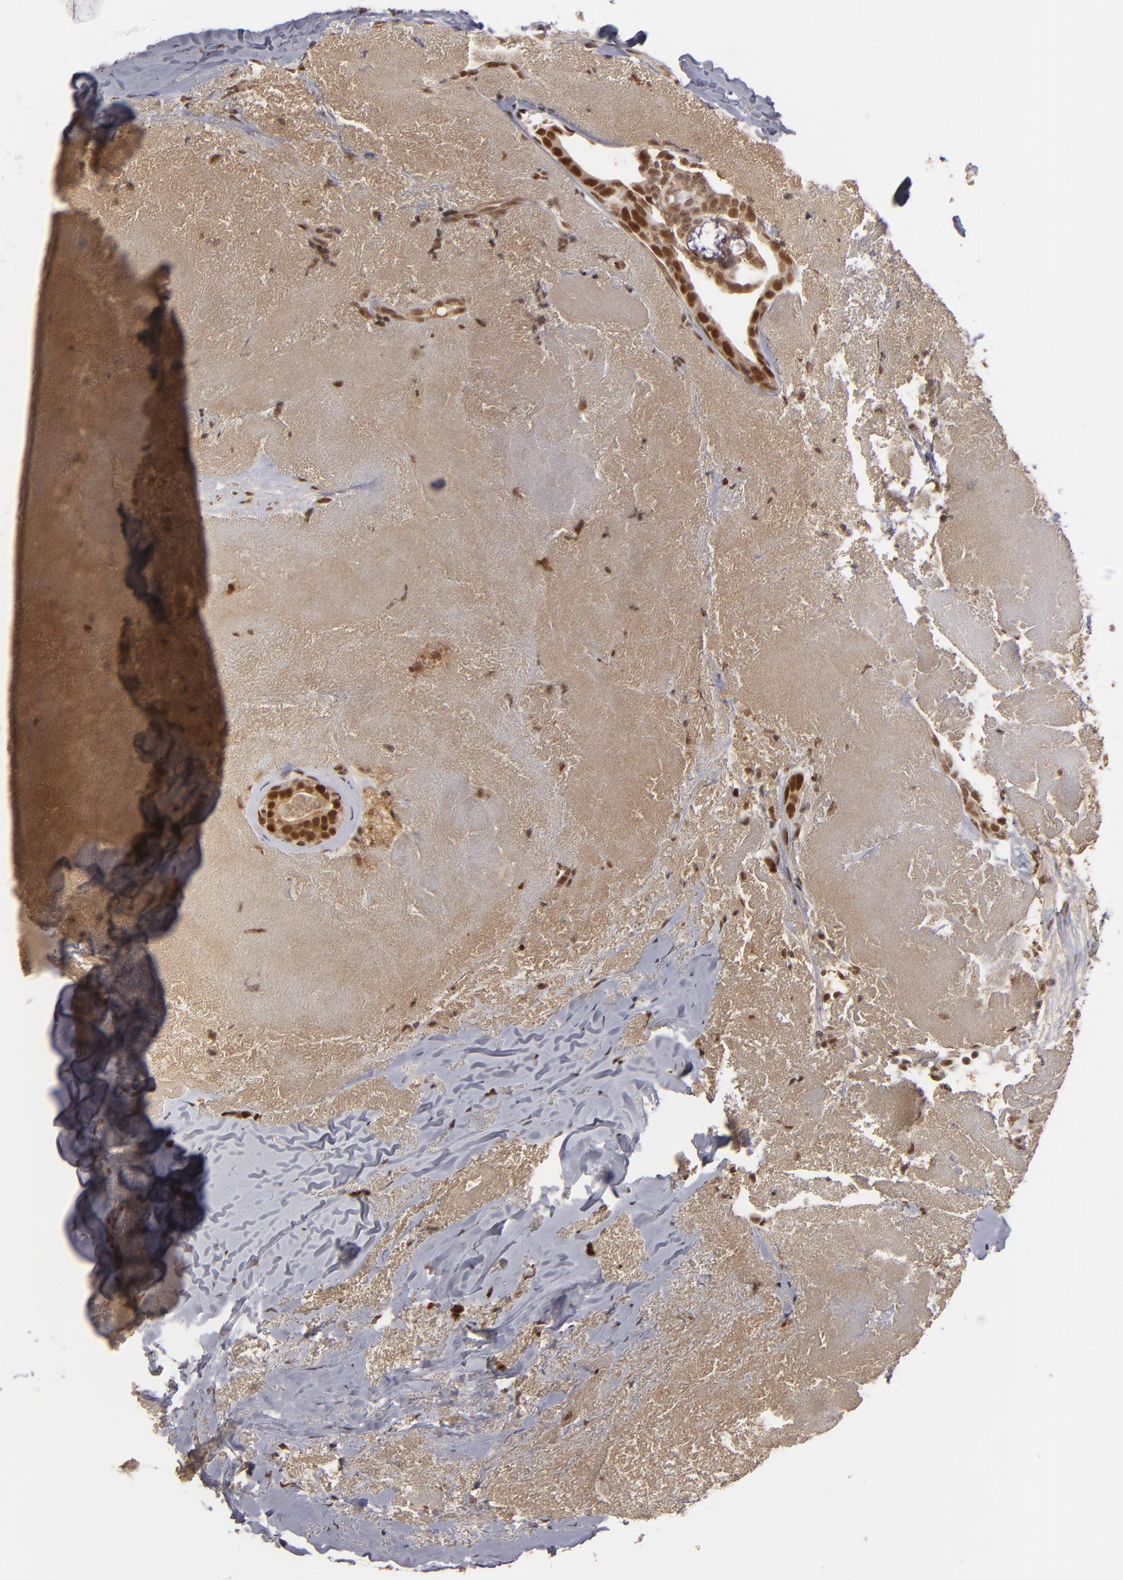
{"staining": {"intensity": "moderate", "quantity": ">75%", "location": "nuclear"}, "tissue": "breast cancer", "cell_type": "Tumor cells", "image_type": "cancer", "snomed": [{"axis": "morphology", "description": "Duct carcinoma"}, {"axis": "topography", "description": "Breast"}], "caption": "An image of human breast cancer stained for a protein shows moderate nuclear brown staining in tumor cells. The staining was performed using DAB (3,3'-diaminobenzidine), with brown indicating positive protein expression. Nuclei are stained blue with hematoxylin.", "gene": "ZNF234", "patient": {"sex": "female", "age": 54}}